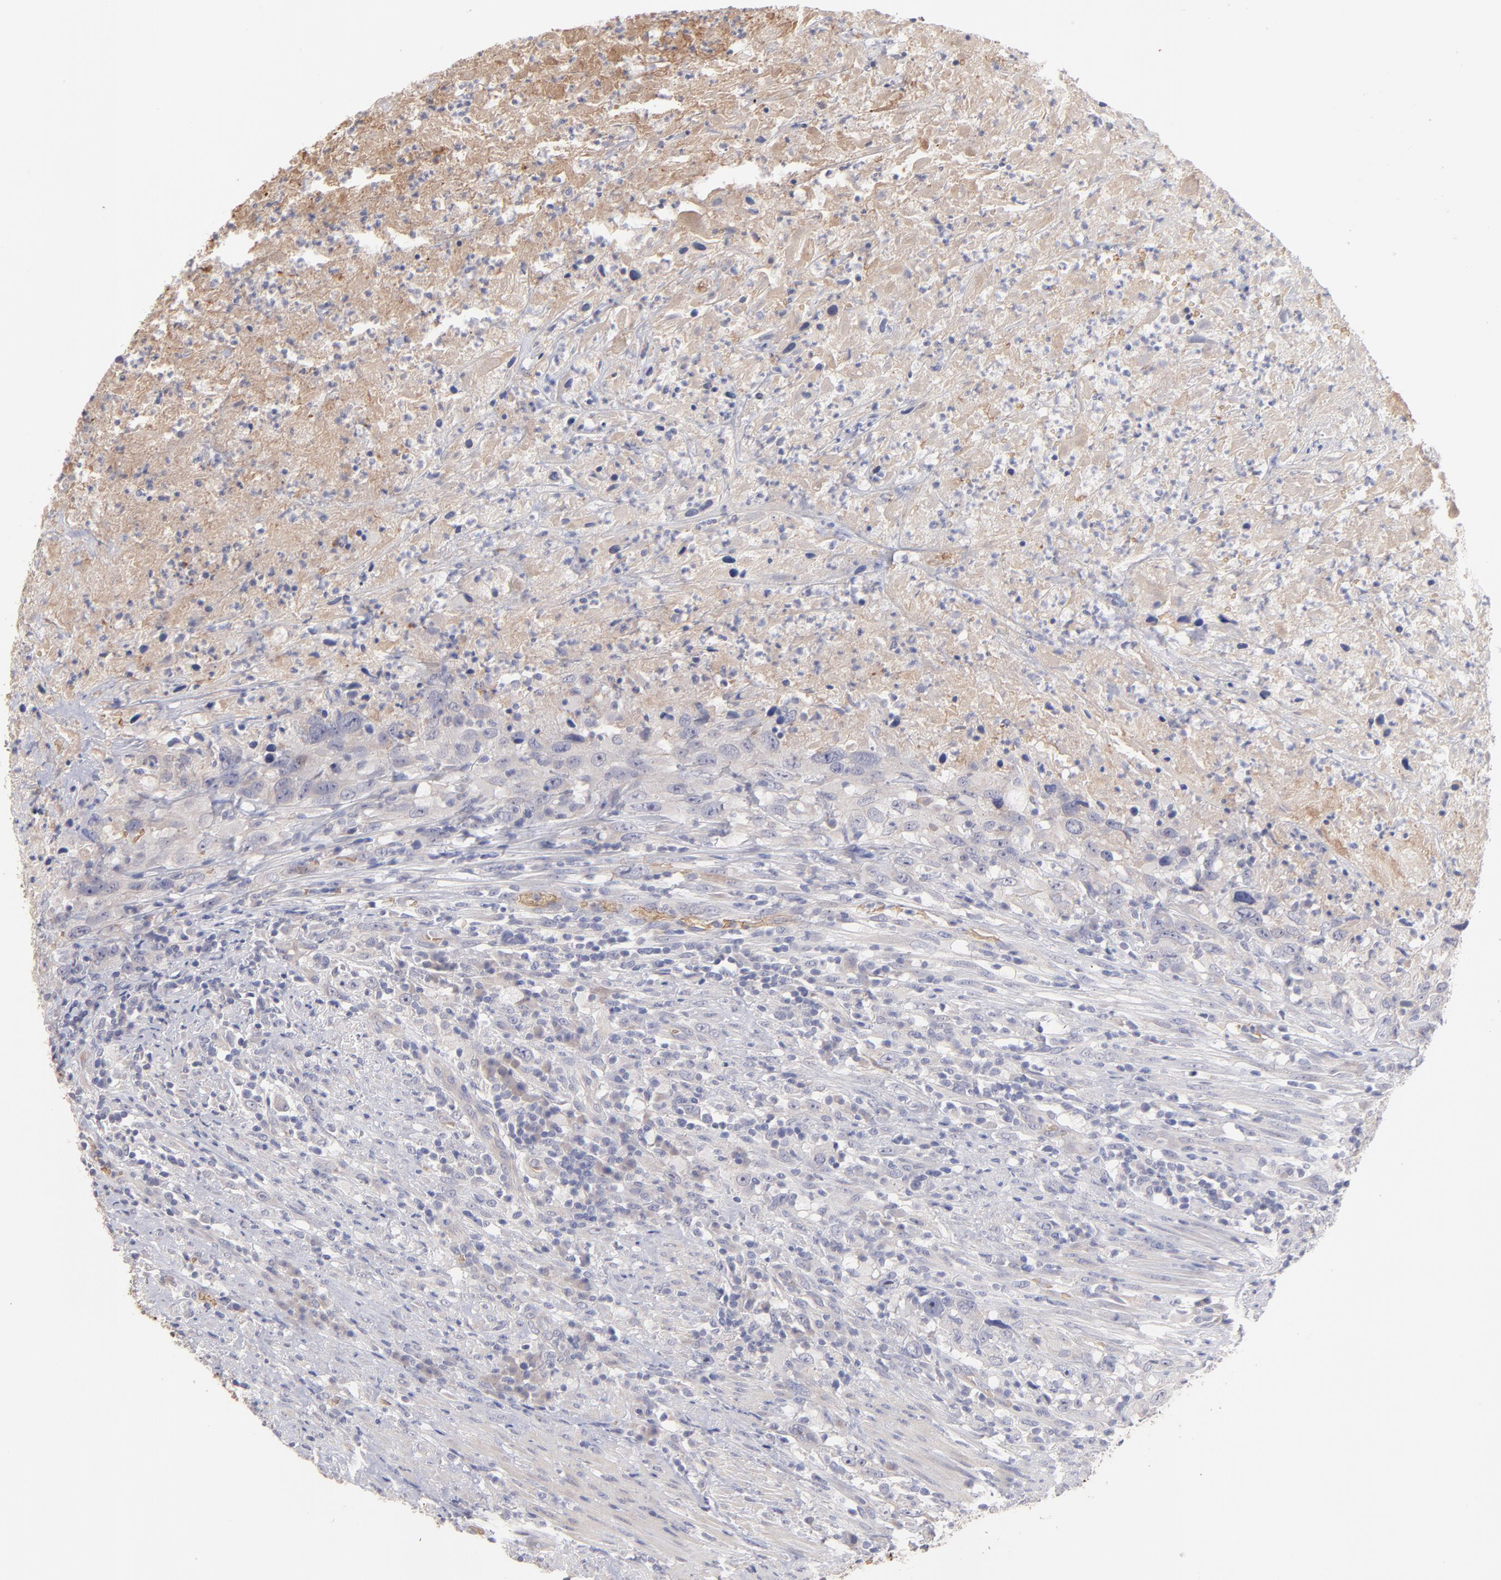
{"staining": {"intensity": "negative", "quantity": "none", "location": "none"}, "tissue": "urothelial cancer", "cell_type": "Tumor cells", "image_type": "cancer", "snomed": [{"axis": "morphology", "description": "Urothelial carcinoma, High grade"}, {"axis": "topography", "description": "Urinary bladder"}], "caption": "High power microscopy photomicrograph of an IHC image of urothelial cancer, revealing no significant staining in tumor cells.", "gene": "F13B", "patient": {"sex": "male", "age": 61}}